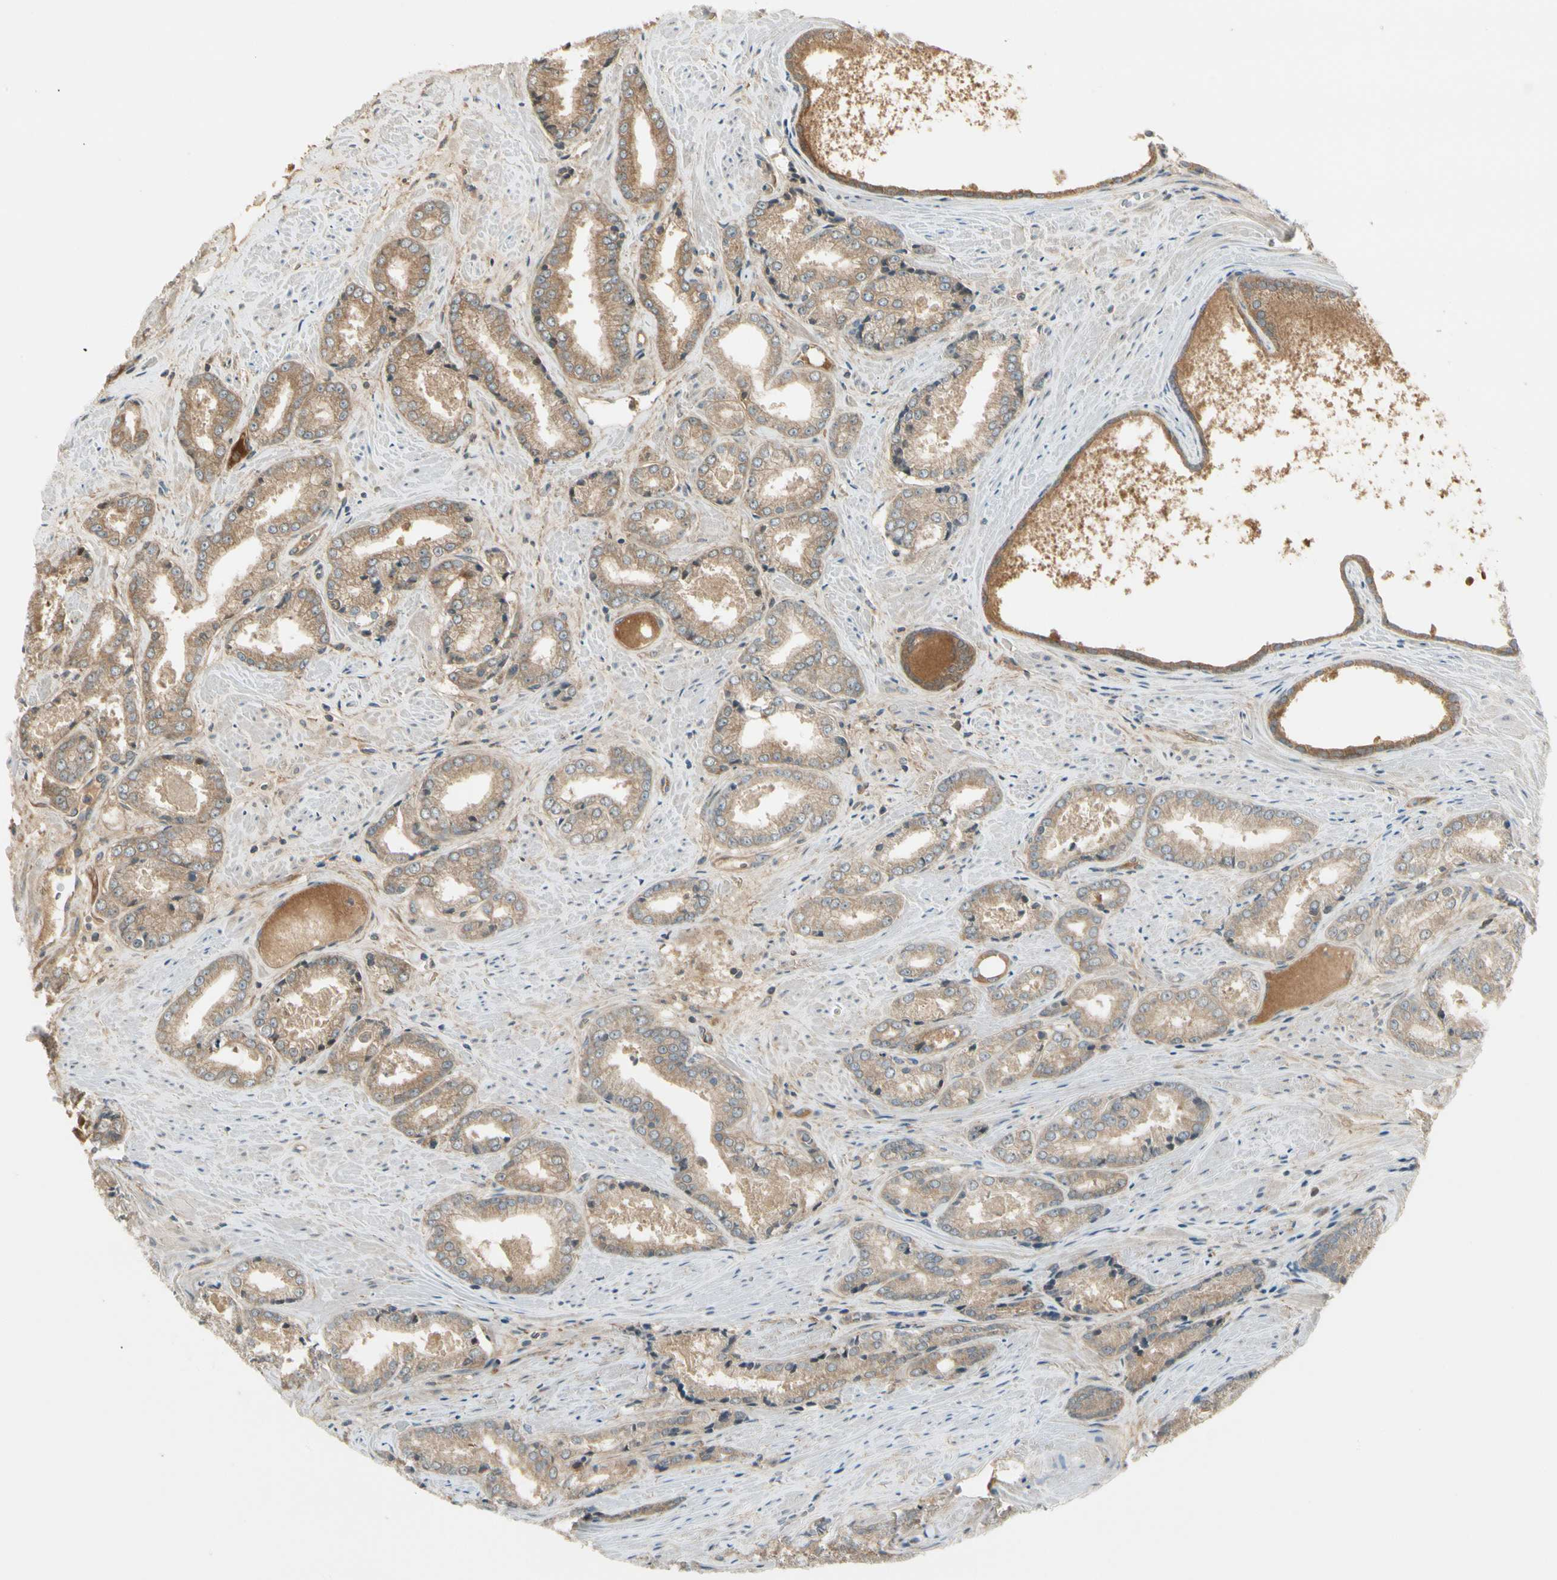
{"staining": {"intensity": "weak", "quantity": ">75%", "location": "cytoplasmic/membranous"}, "tissue": "prostate cancer", "cell_type": "Tumor cells", "image_type": "cancer", "snomed": [{"axis": "morphology", "description": "Adenocarcinoma, Low grade"}, {"axis": "topography", "description": "Prostate"}], "caption": "A micrograph of prostate cancer stained for a protein demonstrates weak cytoplasmic/membranous brown staining in tumor cells. (DAB (3,3'-diaminobenzidine) IHC with brightfield microscopy, high magnification).", "gene": "EPHB3", "patient": {"sex": "male", "age": 64}}